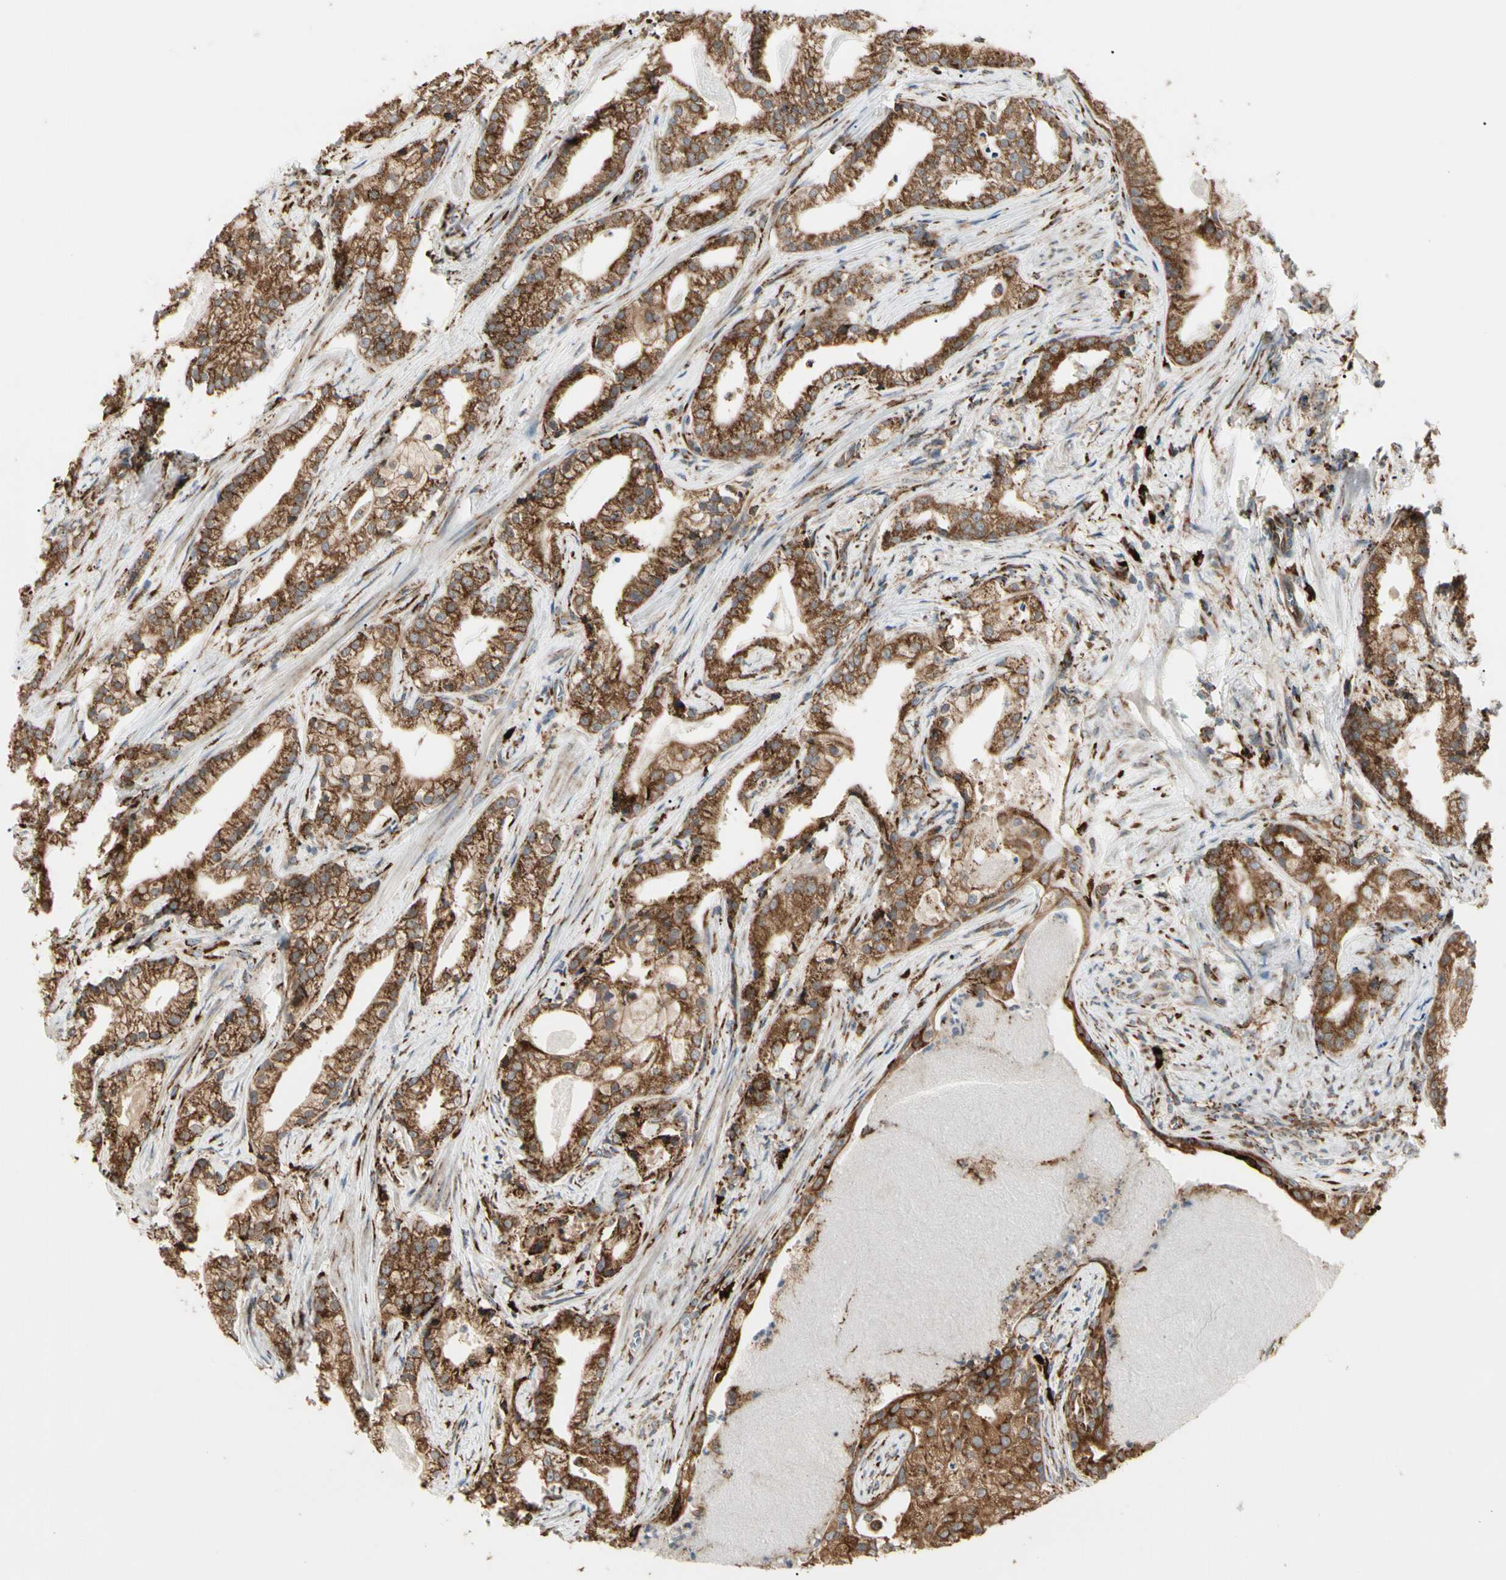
{"staining": {"intensity": "strong", "quantity": ">75%", "location": "cytoplasmic/membranous"}, "tissue": "prostate cancer", "cell_type": "Tumor cells", "image_type": "cancer", "snomed": [{"axis": "morphology", "description": "Adenocarcinoma, Low grade"}, {"axis": "topography", "description": "Prostate"}], "caption": "Immunohistochemistry (IHC) staining of prostate cancer (adenocarcinoma (low-grade)), which exhibits high levels of strong cytoplasmic/membranous positivity in about >75% of tumor cells indicating strong cytoplasmic/membranous protein positivity. The staining was performed using DAB (brown) for protein detection and nuclei were counterstained in hematoxylin (blue).", "gene": "HSP90B1", "patient": {"sex": "male", "age": 59}}